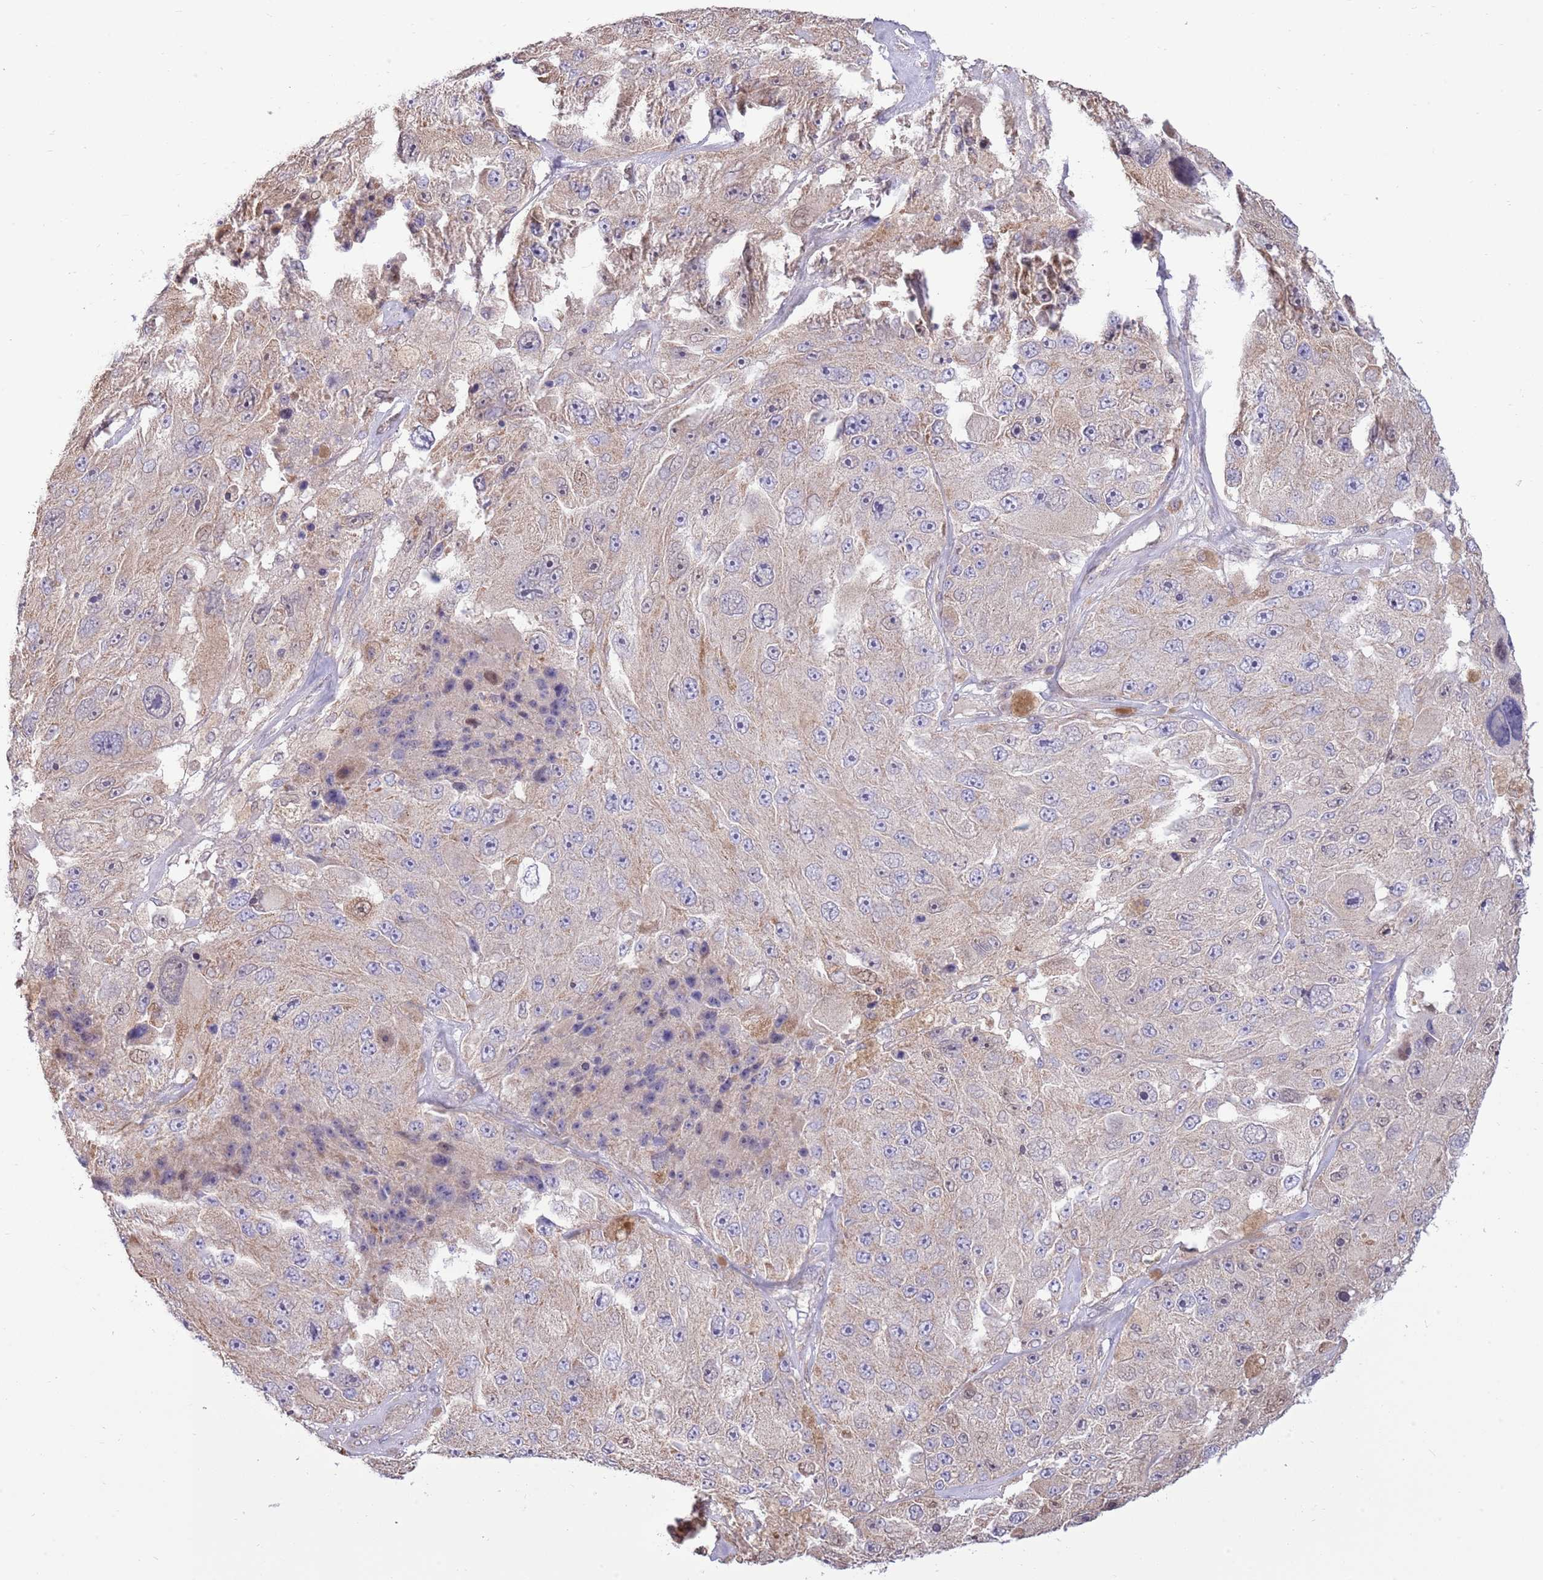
{"staining": {"intensity": "weak", "quantity": "<25%", "location": "cytoplasmic/membranous"}, "tissue": "melanoma", "cell_type": "Tumor cells", "image_type": "cancer", "snomed": [{"axis": "morphology", "description": "Malignant melanoma, Metastatic site"}, {"axis": "topography", "description": "Lymph node"}], "caption": "Immunohistochemistry image of neoplastic tissue: melanoma stained with DAB (3,3'-diaminobenzidine) displays no significant protein positivity in tumor cells.", "gene": "ARL2BP", "patient": {"sex": "male", "age": 62}}